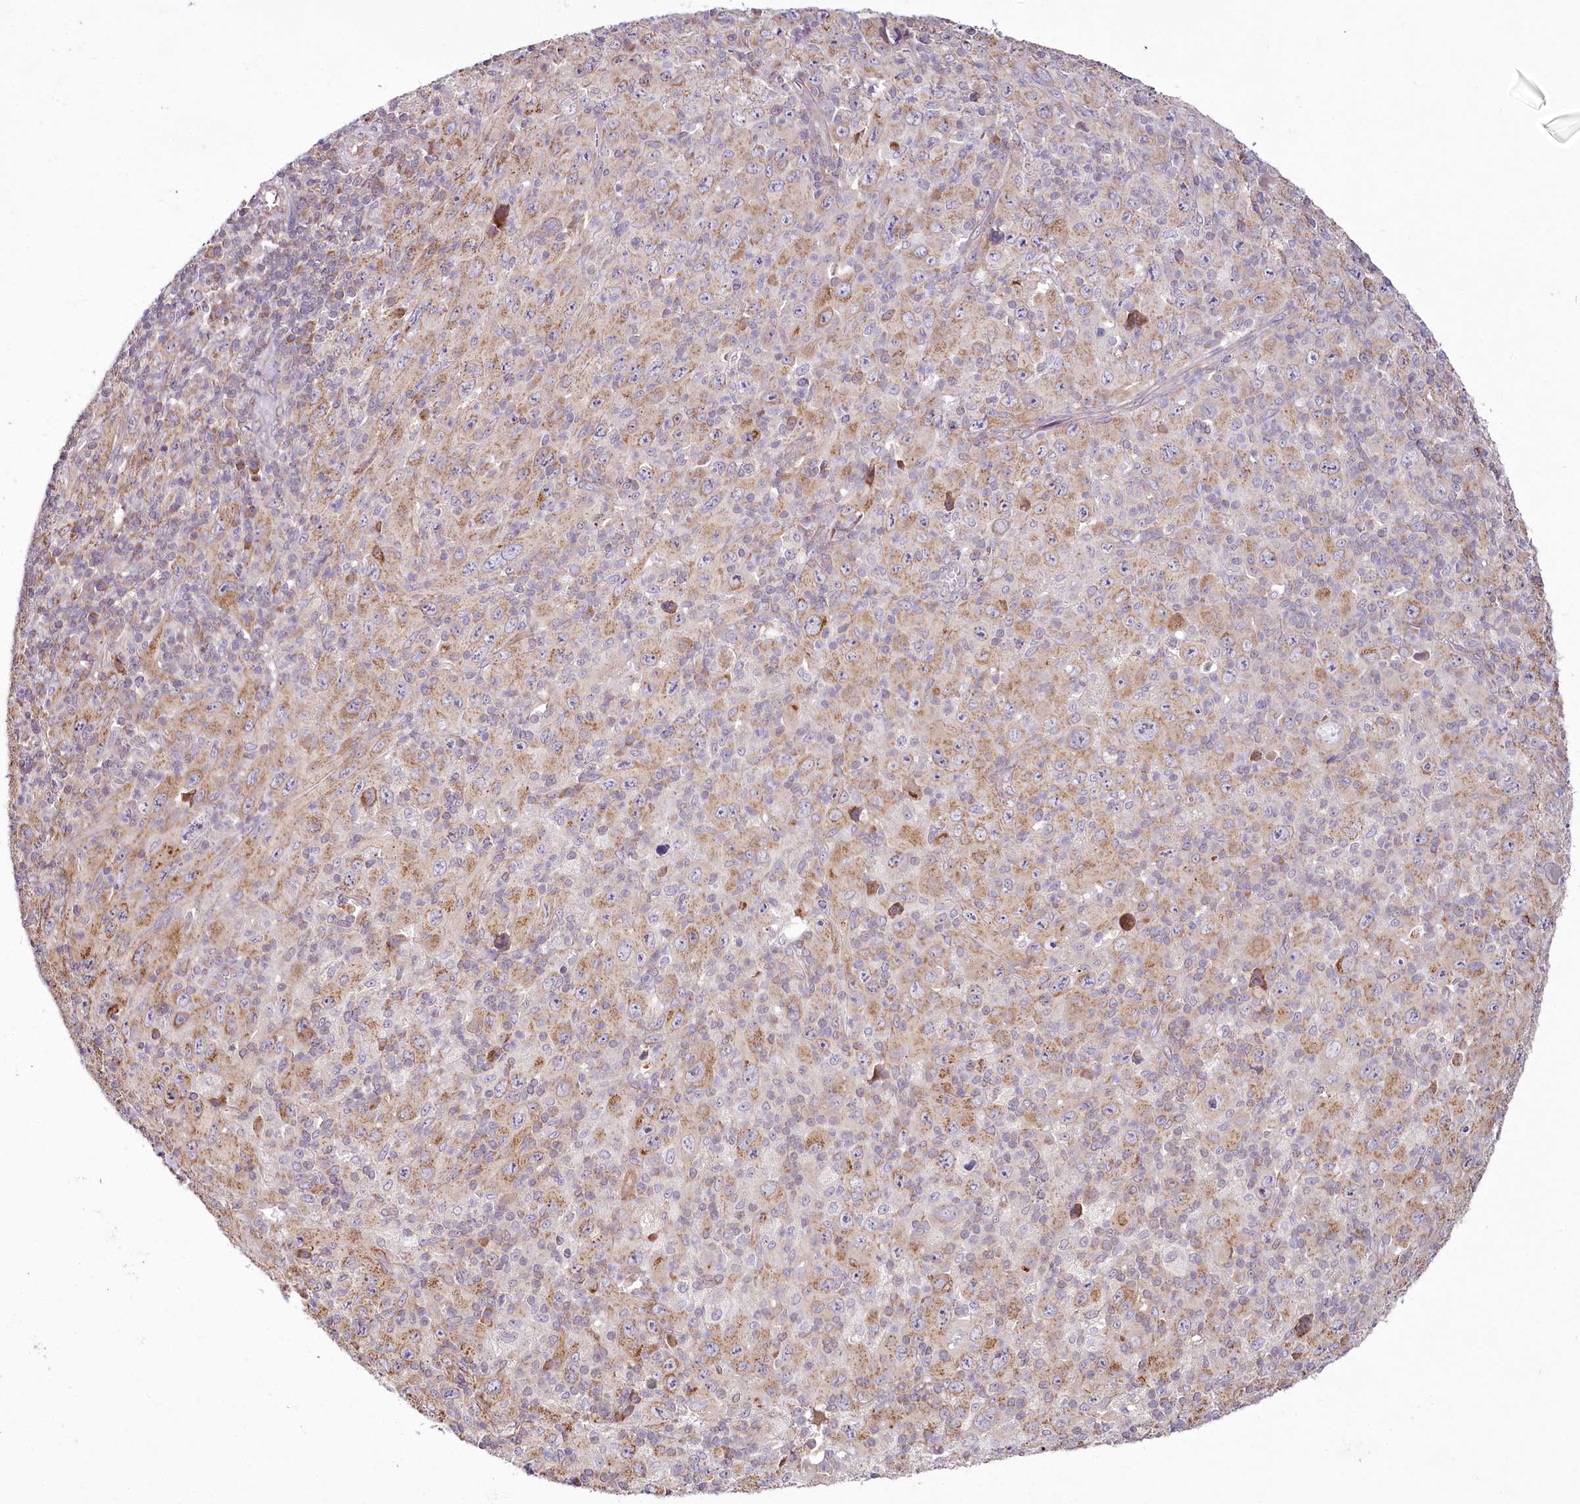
{"staining": {"intensity": "moderate", "quantity": ">75%", "location": "cytoplasmic/membranous"}, "tissue": "melanoma", "cell_type": "Tumor cells", "image_type": "cancer", "snomed": [{"axis": "morphology", "description": "Malignant melanoma, Metastatic site"}, {"axis": "topography", "description": "Skin"}], "caption": "Melanoma tissue demonstrates moderate cytoplasmic/membranous positivity in about >75% of tumor cells", "gene": "ACOX2", "patient": {"sex": "female", "age": 56}}